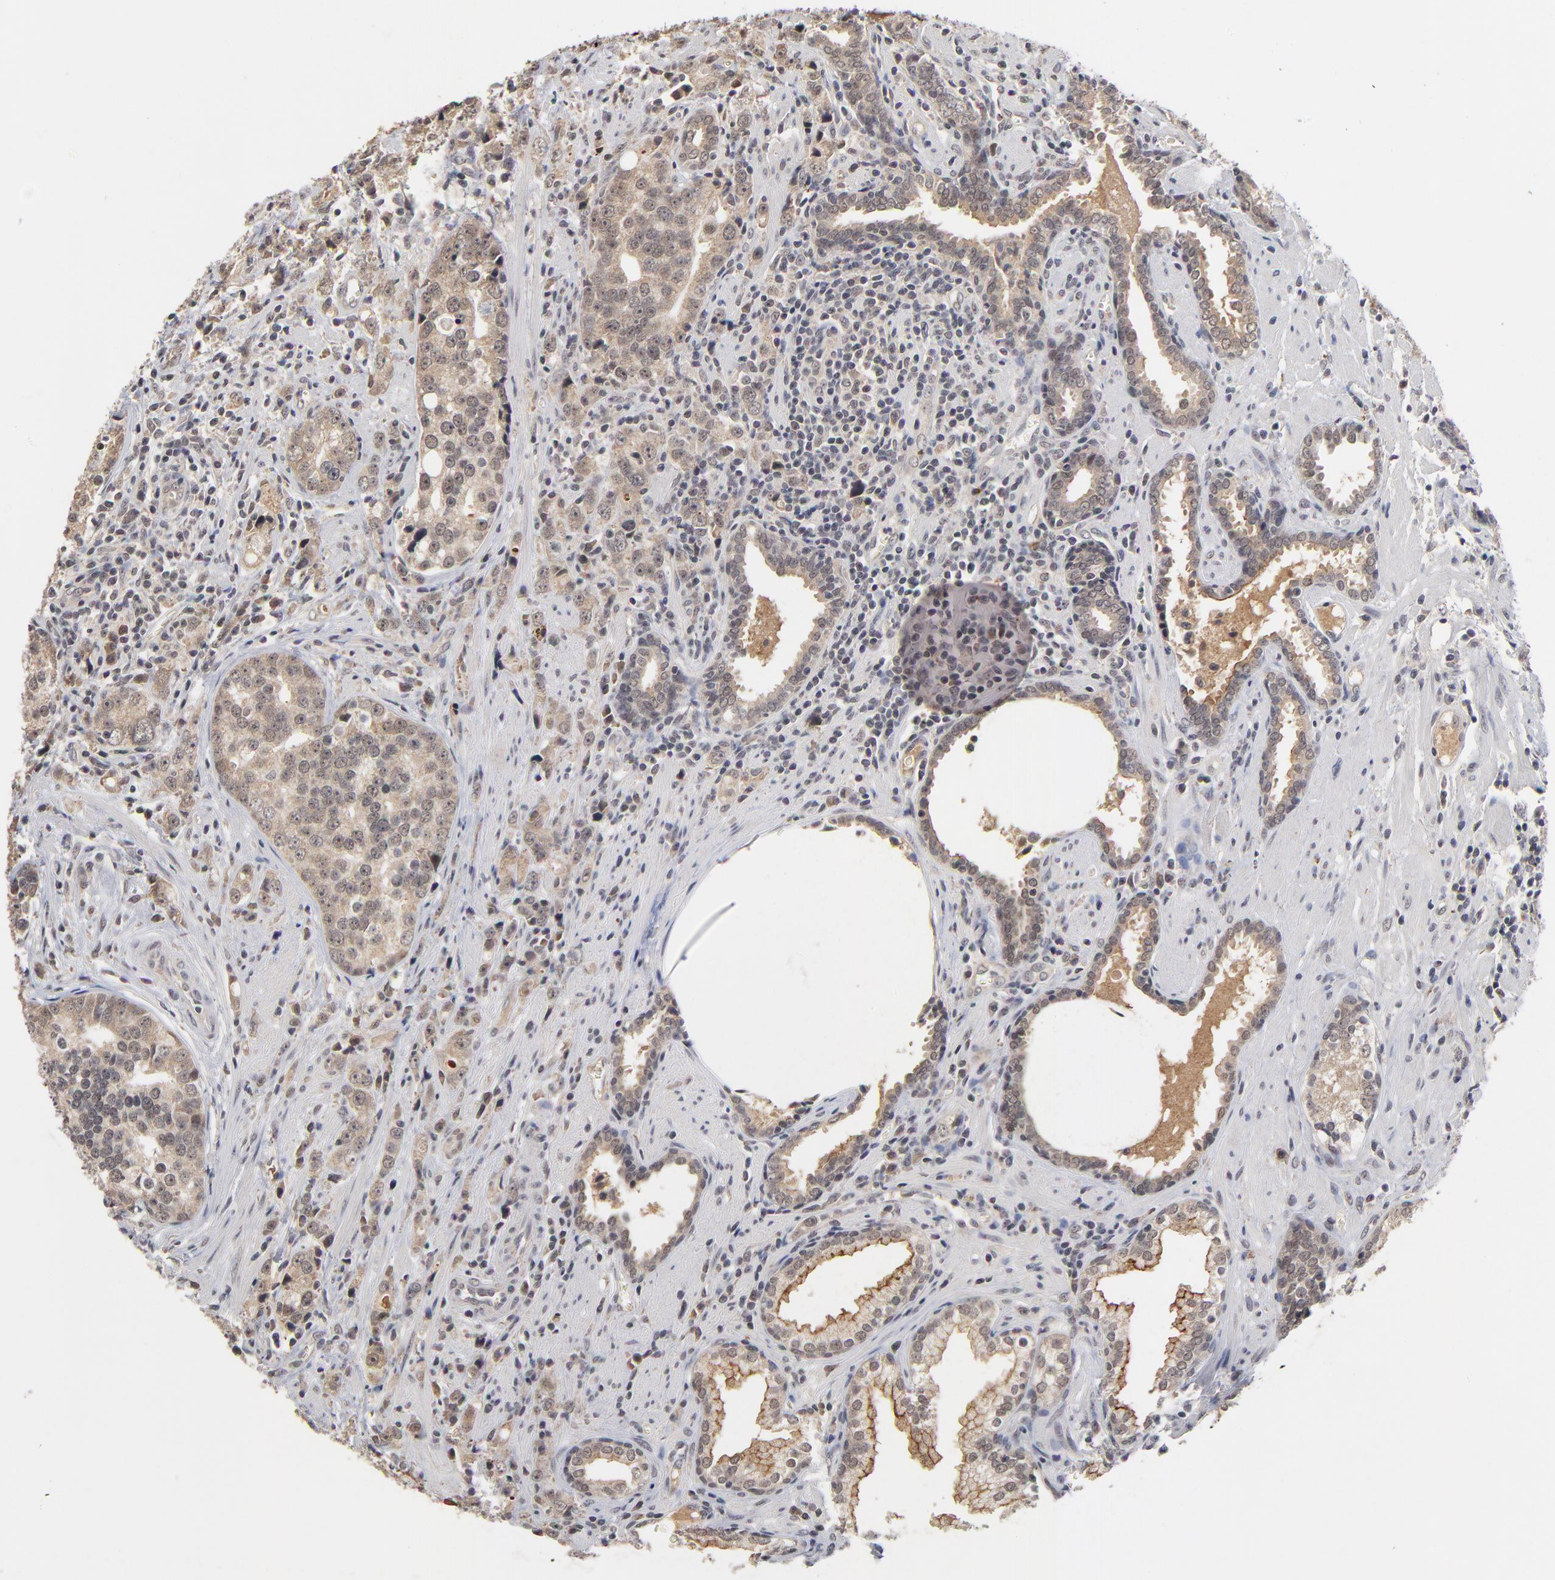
{"staining": {"intensity": "weak", "quantity": ">75%", "location": "cytoplasmic/membranous,nuclear"}, "tissue": "prostate cancer", "cell_type": "Tumor cells", "image_type": "cancer", "snomed": [{"axis": "morphology", "description": "Adenocarcinoma, High grade"}, {"axis": "topography", "description": "Prostate"}], "caption": "Human adenocarcinoma (high-grade) (prostate) stained with a brown dye exhibits weak cytoplasmic/membranous and nuclear positive positivity in about >75% of tumor cells.", "gene": "WSB1", "patient": {"sex": "male", "age": 71}}